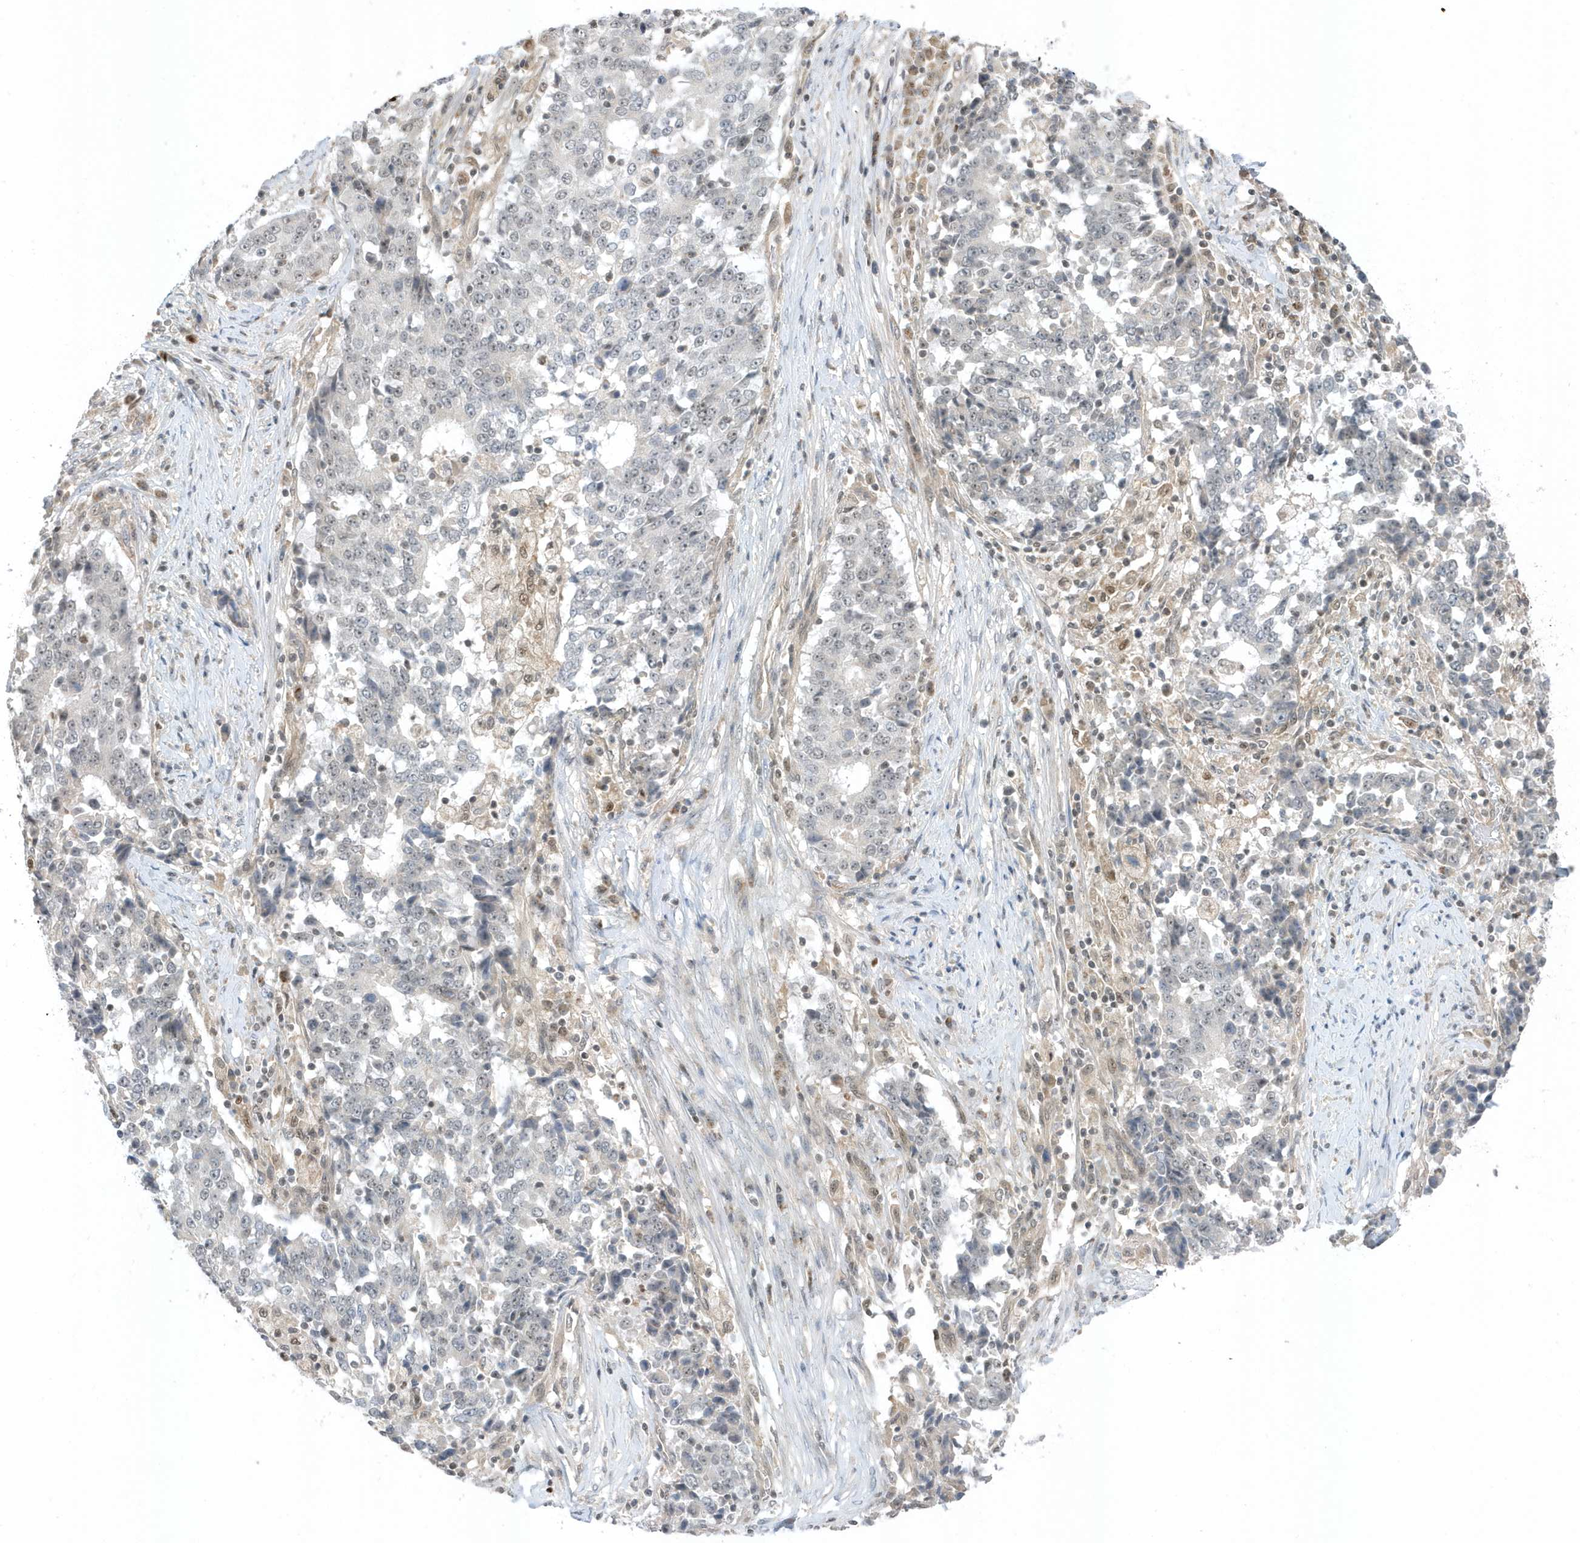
{"staining": {"intensity": "negative", "quantity": "none", "location": "none"}, "tissue": "stomach cancer", "cell_type": "Tumor cells", "image_type": "cancer", "snomed": [{"axis": "morphology", "description": "Adenocarcinoma, NOS"}, {"axis": "topography", "description": "Stomach"}], "caption": "Stomach cancer was stained to show a protein in brown. There is no significant expression in tumor cells.", "gene": "ZNF740", "patient": {"sex": "male", "age": 59}}